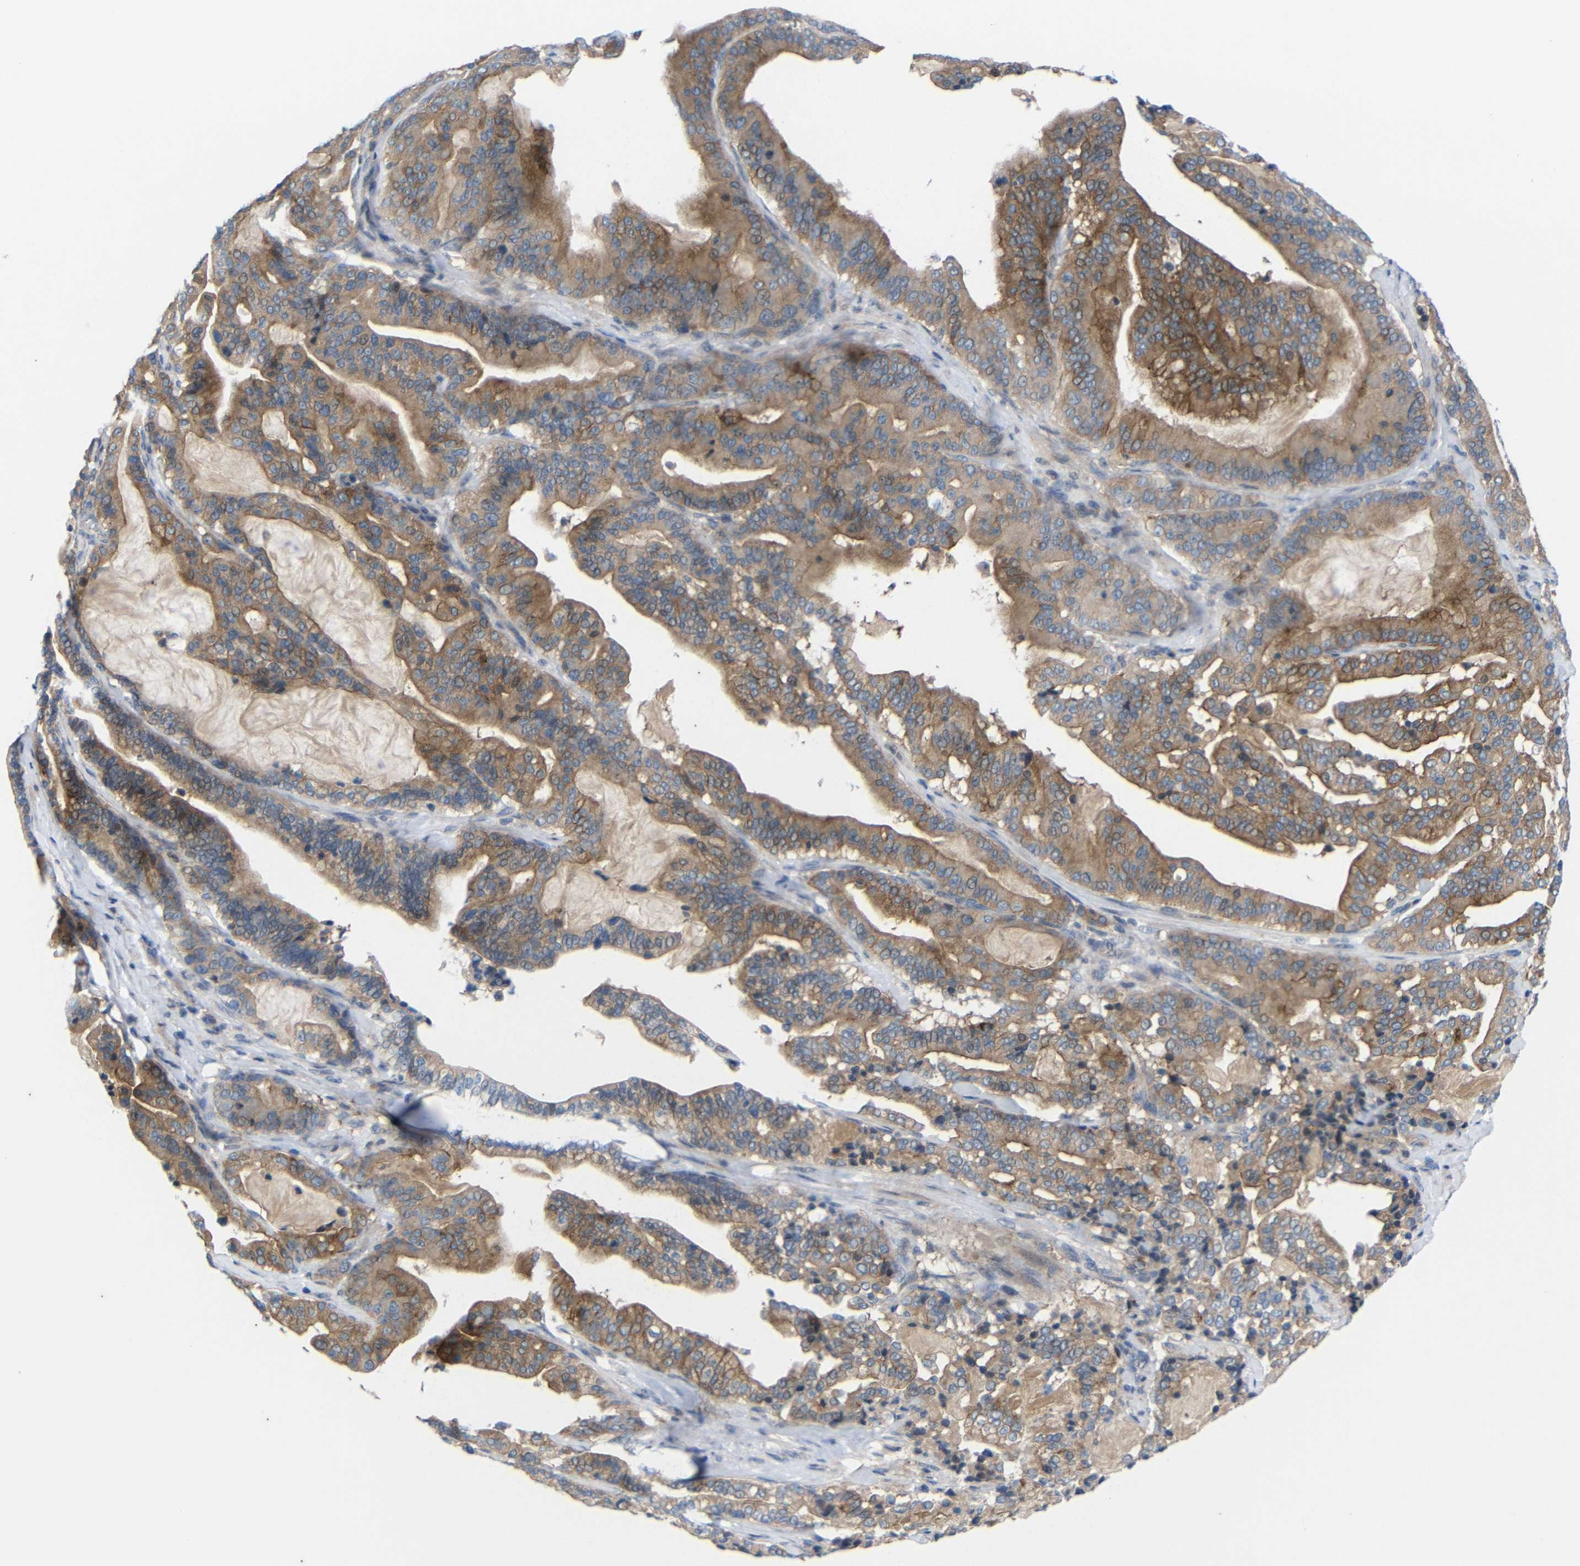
{"staining": {"intensity": "moderate", "quantity": ">75%", "location": "cytoplasmic/membranous"}, "tissue": "pancreatic cancer", "cell_type": "Tumor cells", "image_type": "cancer", "snomed": [{"axis": "morphology", "description": "Adenocarcinoma, NOS"}, {"axis": "topography", "description": "Pancreas"}], "caption": "Pancreatic cancer stained with immunohistochemistry shows moderate cytoplasmic/membranous positivity in approximately >75% of tumor cells.", "gene": "CMTM1", "patient": {"sex": "male", "age": 63}}